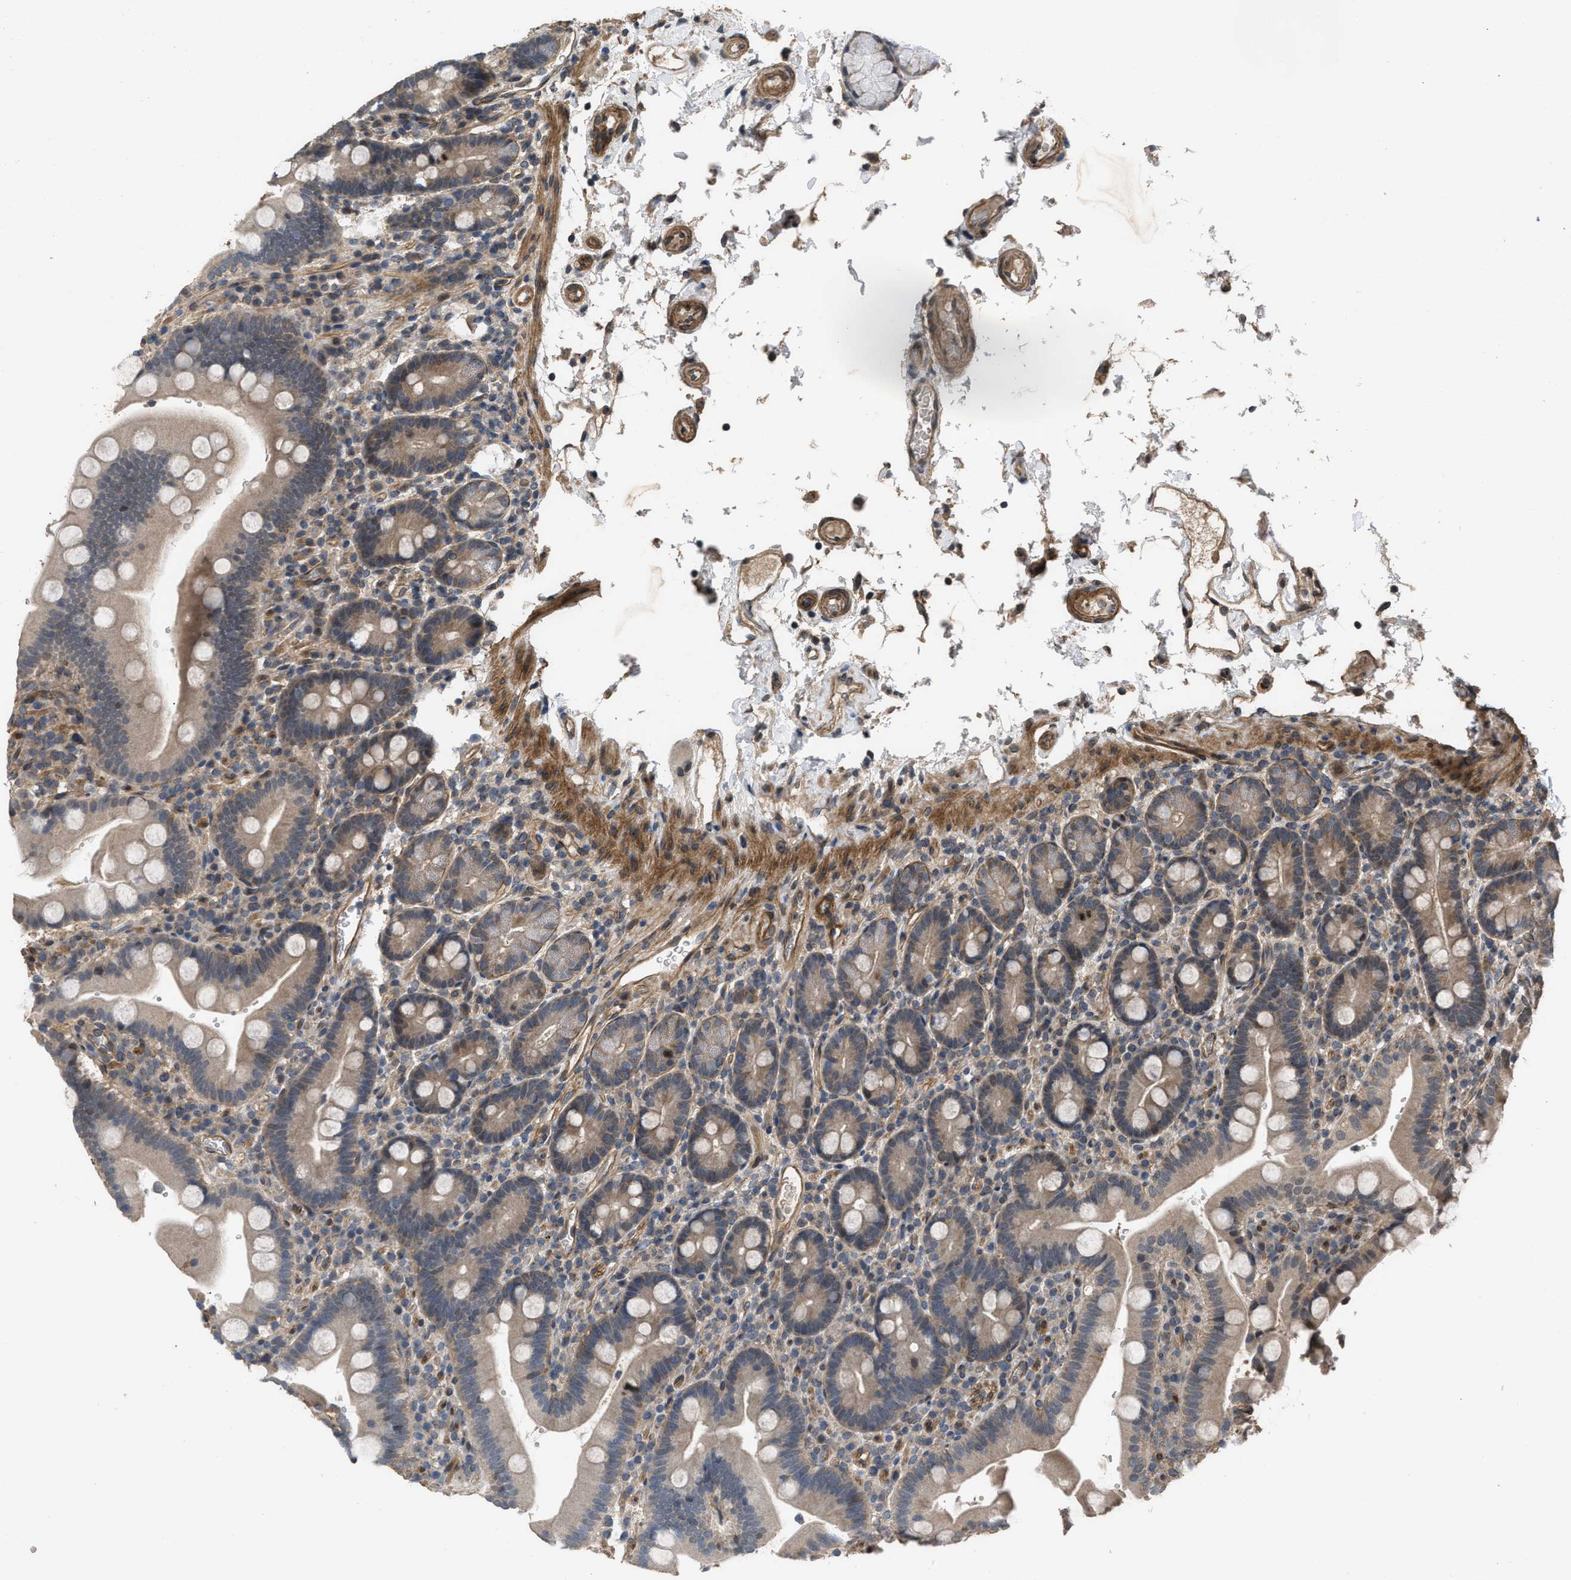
{"staining": {"intensity": "weak", "quantity": "25%-75%", "location": "cytoplasmic/membranous"}, "tissue": "duodenum", "cell_type": "Glandular cells", "image_type": "normal", "snomed": [{"axis": "morphology", "description": "Normal tissue, NOS"}, {"axis": "topography", "description": "Small intestine, NOS"}], "caption": "Immunohistochemical staining of normal human duodenum exhibits weak cytoplasmic/membranous protein expression in approximately 25%-75% of glandular cells.", "gene": "UTRN", "patient": {"sex": "female", "age": 71}}